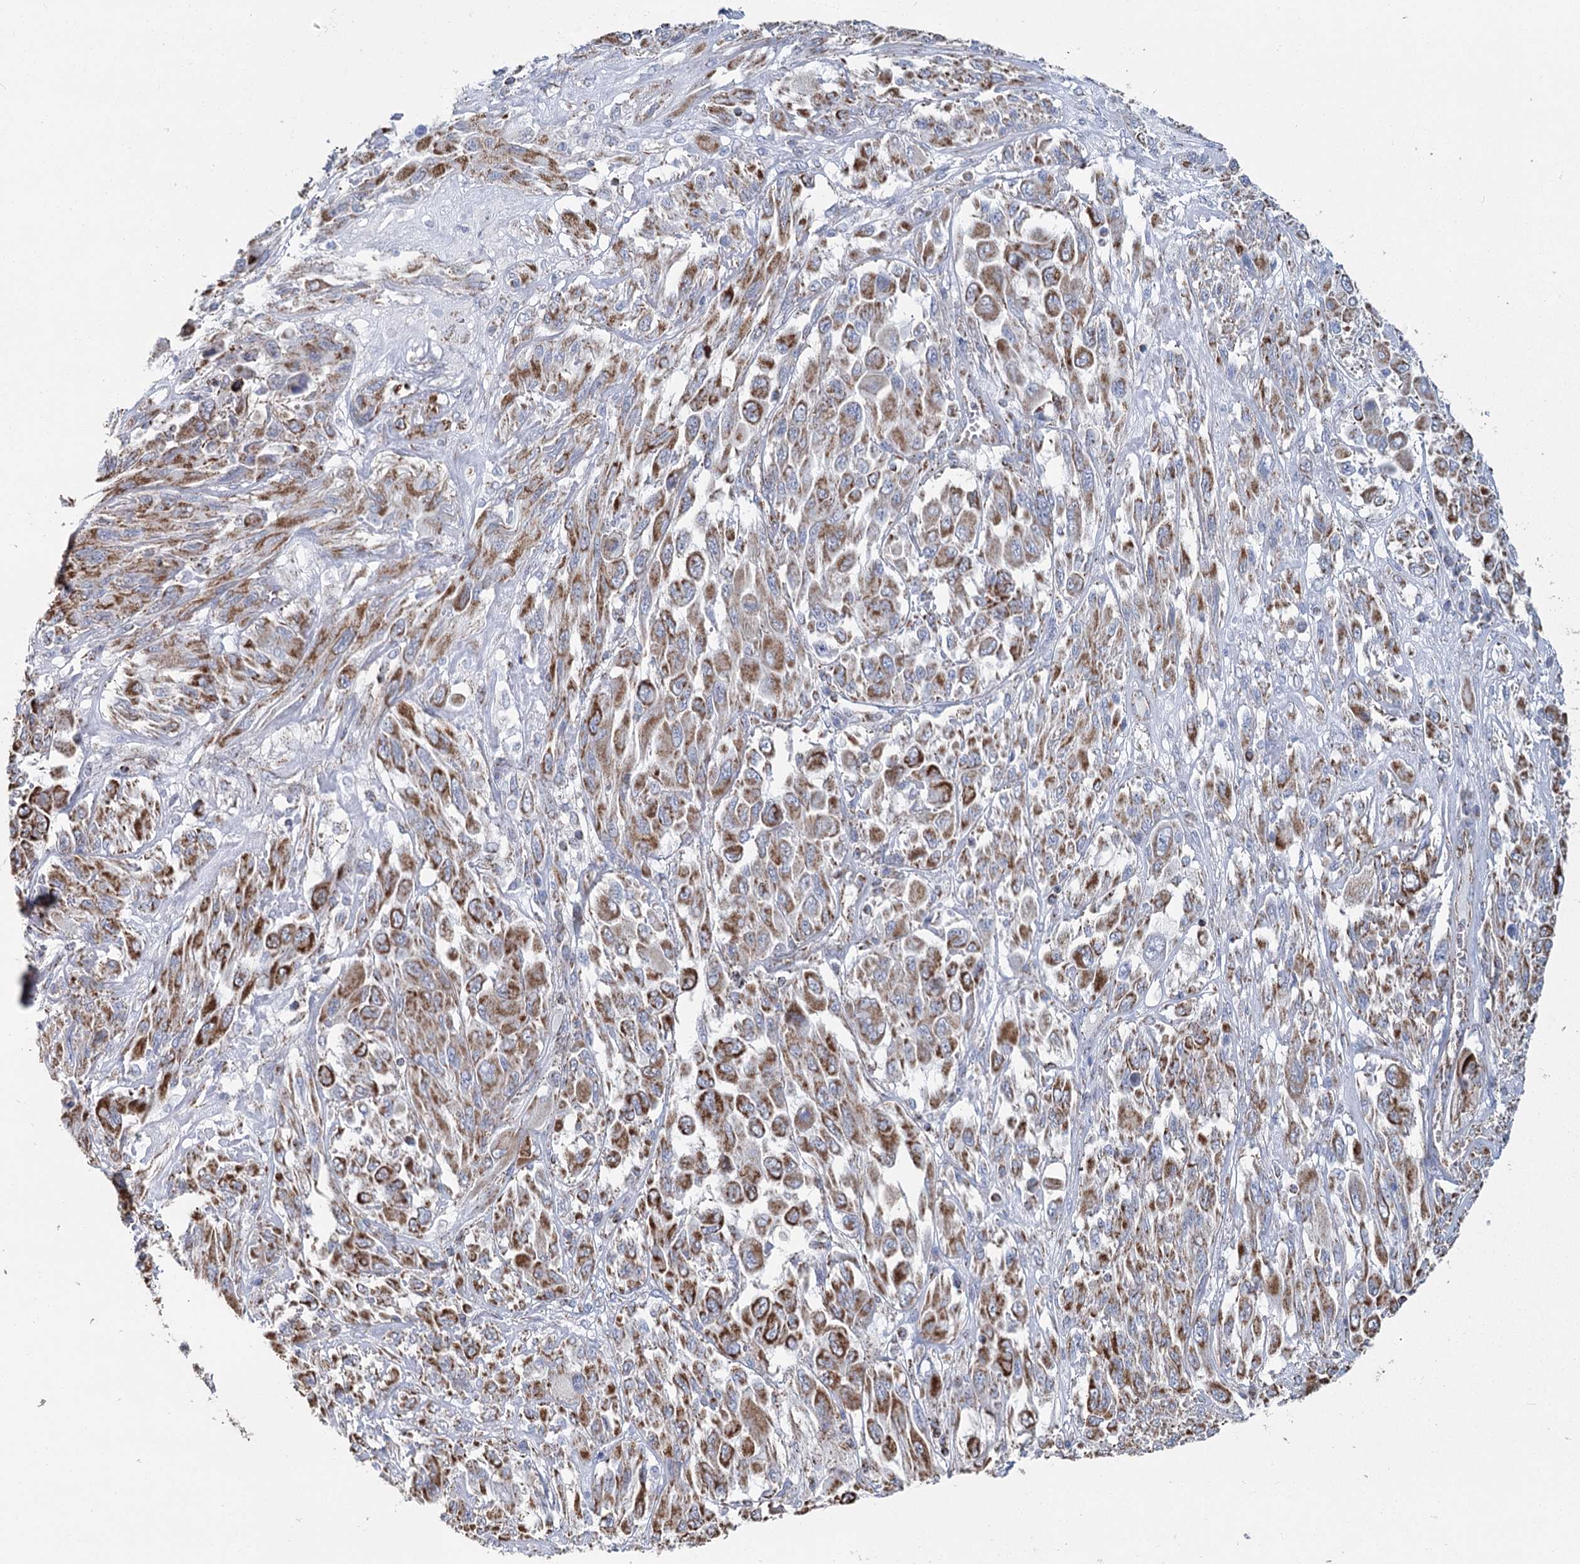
{"staining": {"intensity": "moderate", "quantity": ">75%", "location": "cytoplasmic/membranous"}, "tissue": "melanoma", "cell_type": "Tumor cells", "image_type": "cancer", "snomed": [{"axis": "morphology", "description": "Malignant melanoma, NOS"}, {"axis": "topography", "description": "Skin"}], "caption": "A brown stain labels moderate cytoplasmic/membranous staining of a protein in human malignant melanoma tumor cells.", "gene": "MRPL44", "patient": {"sex": "female", "age": 91}}